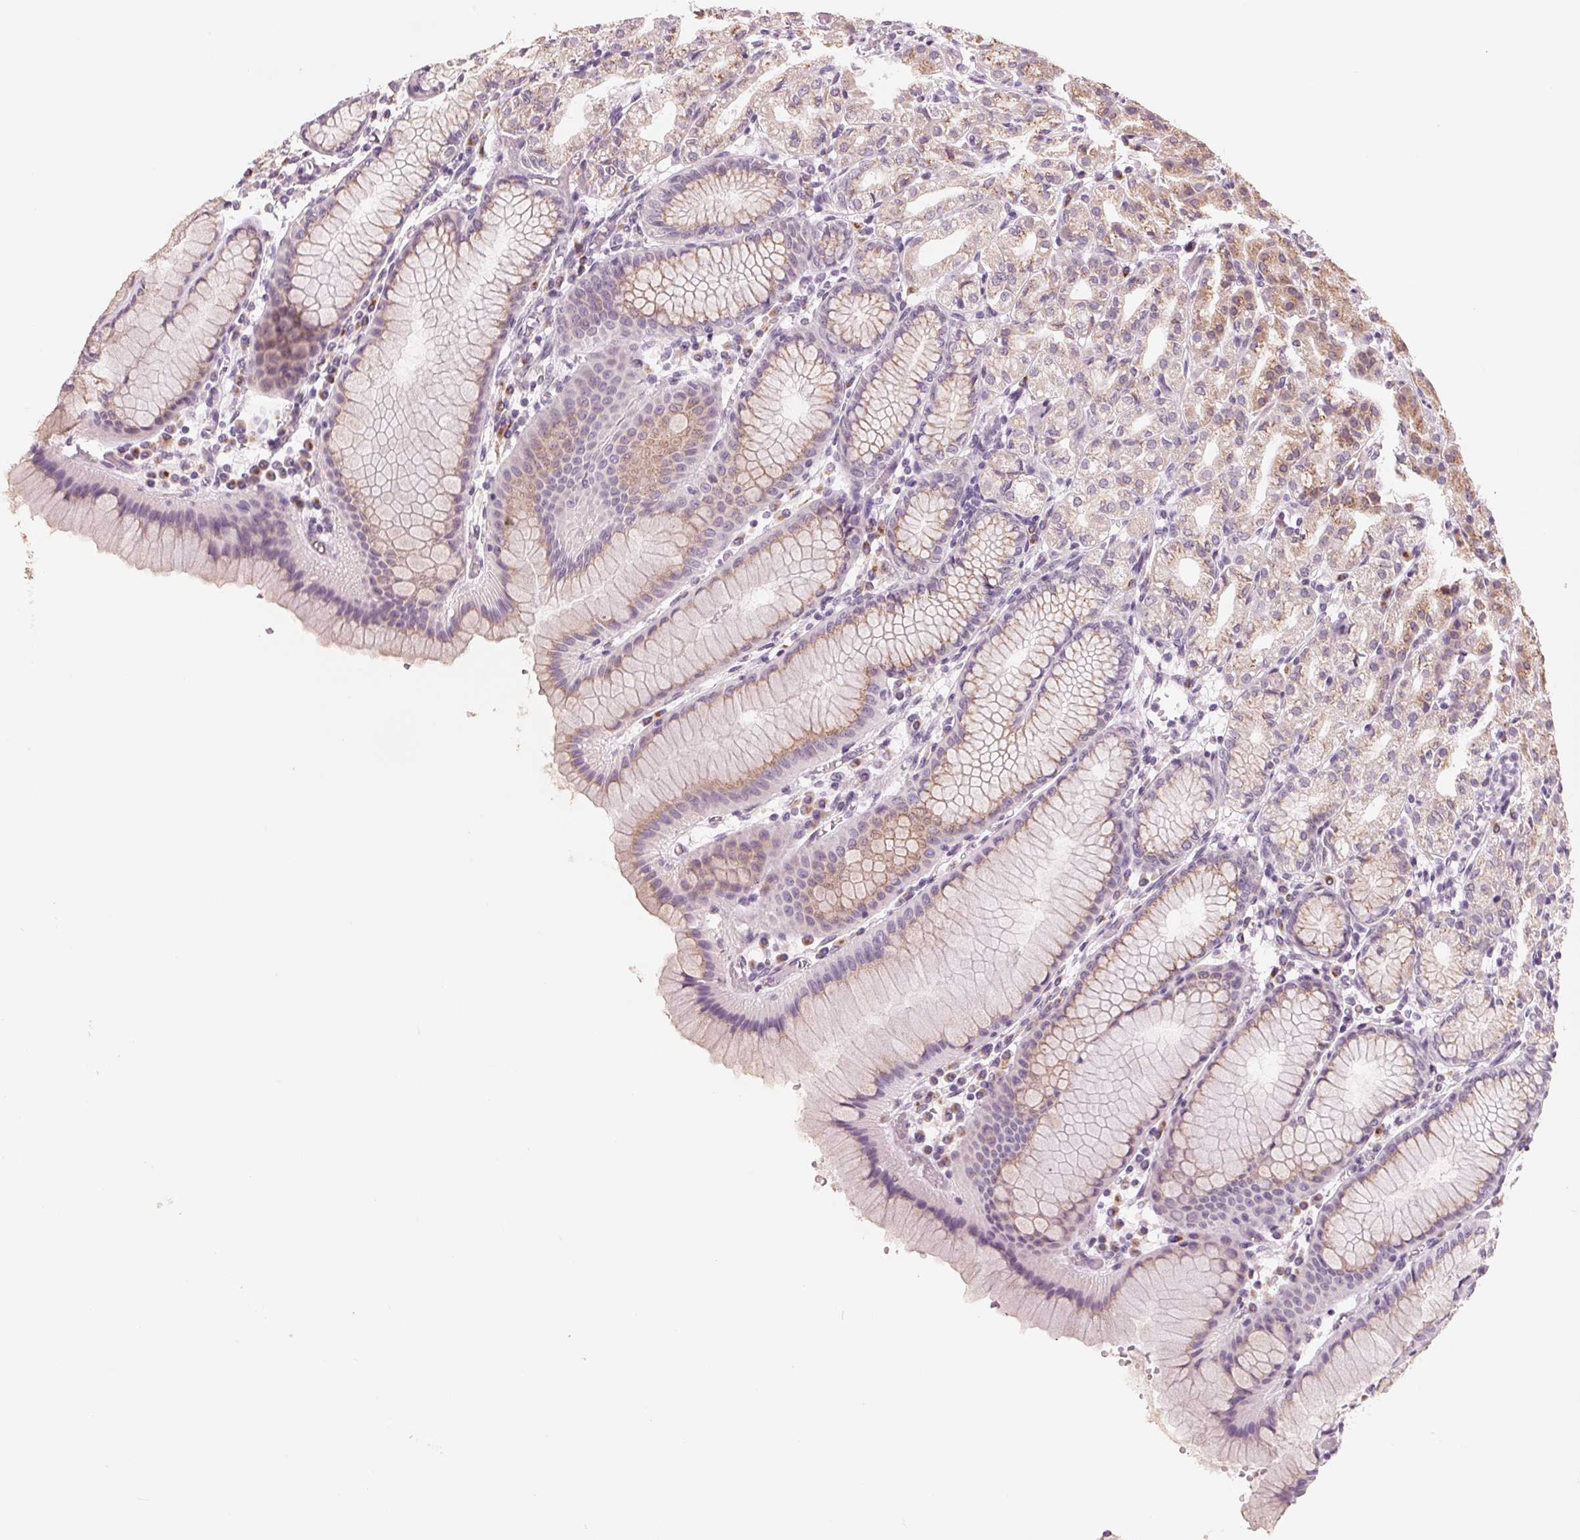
{"staining": {"intensity": "weak", "quantity": "25%-75%", "location": "cytoplasmic/membranous"}, "tissue": "stomach", "cell_type": "Glandular cells", "image_type": "normal", "snomed": [{"axis": "morphology", "description": "Normal tissue, NOS"}, {"axis": "topography", "description": "Stomach"}], "caption": "Protein staining displays weak cytoplasmic/membranous staining in approximately 25%-75% of glandular cells in unremarkable stomach.", "gene": "IL9R", "patient": {"sex": "female", "age": 57}}